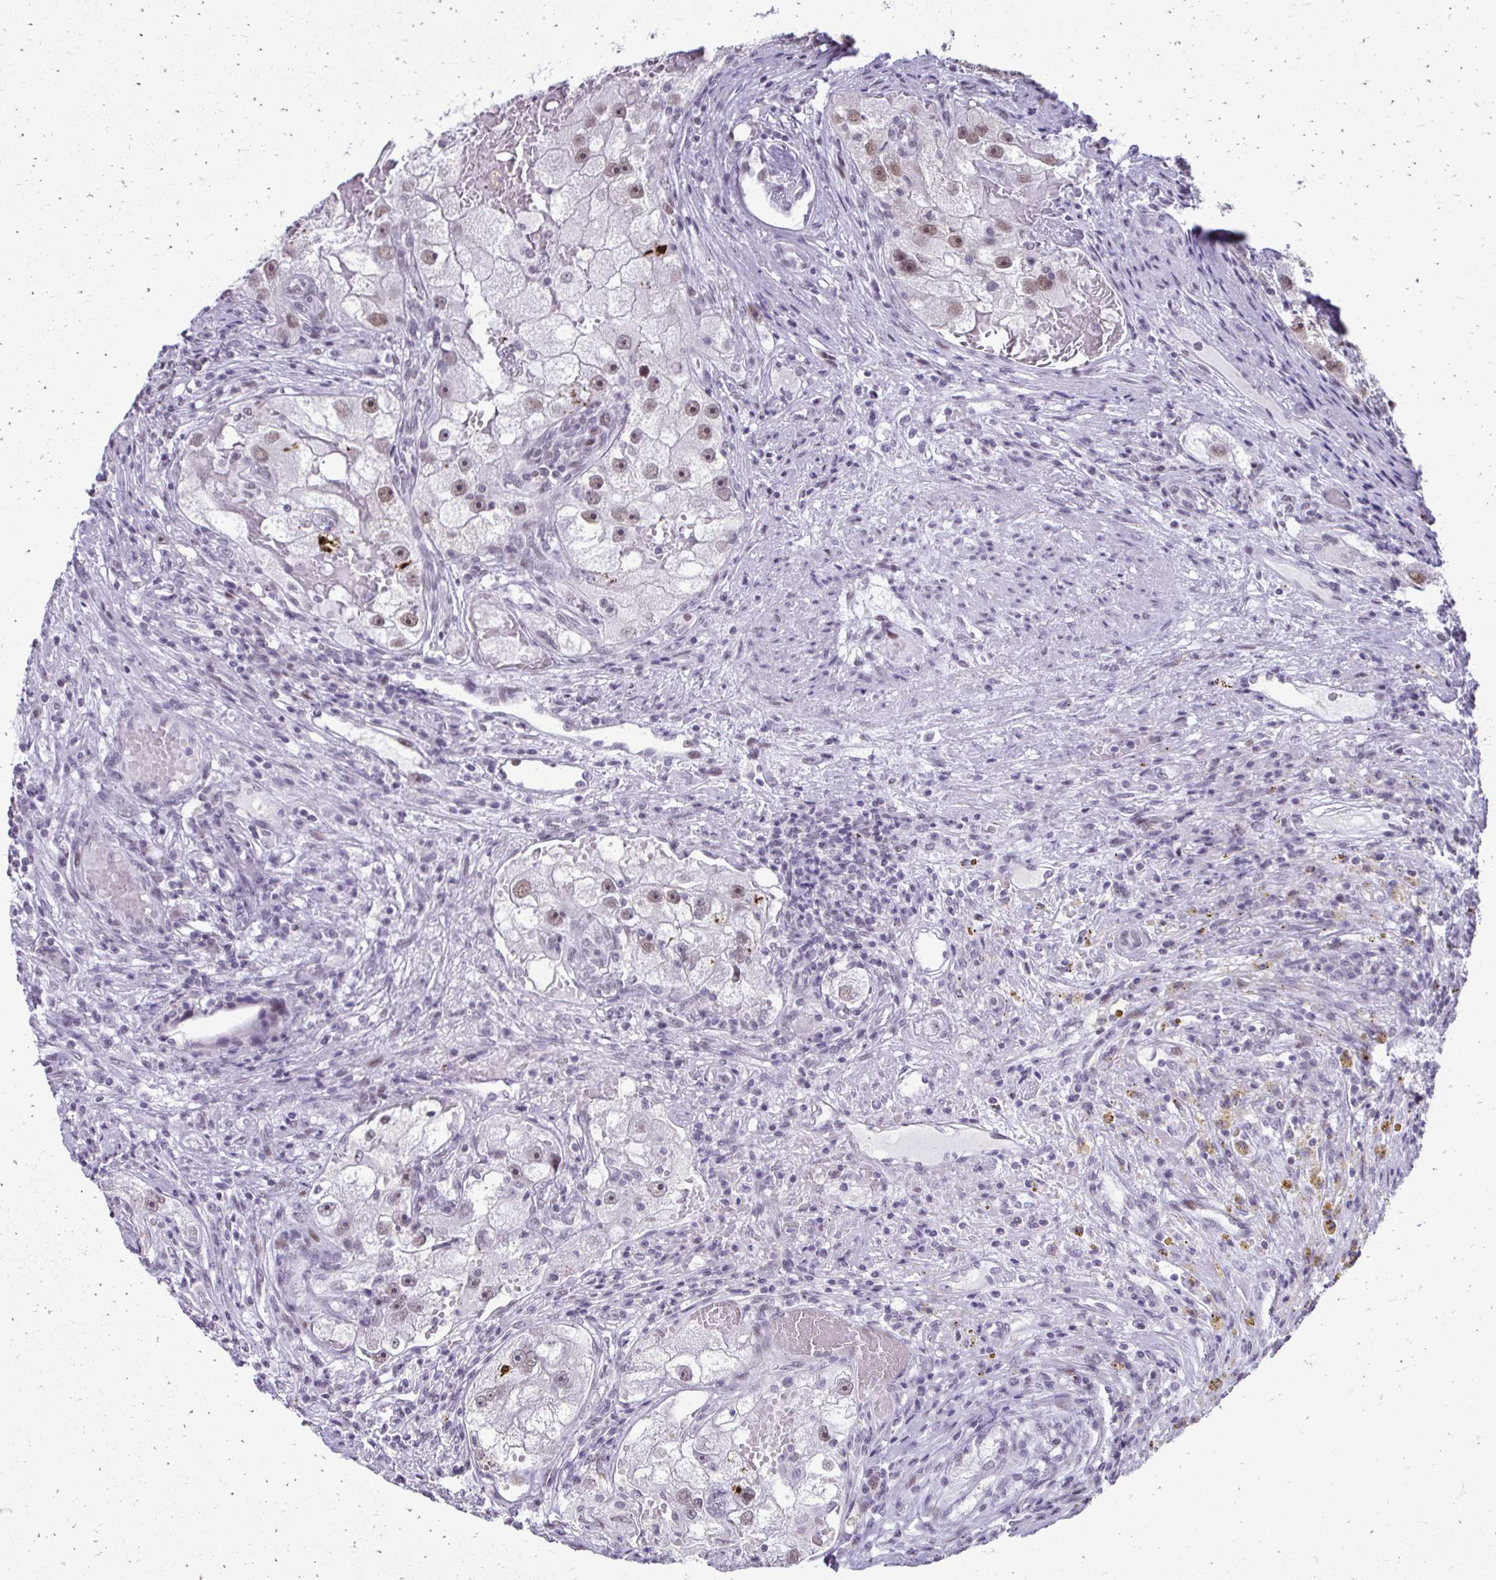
{"staining": {"intensity": "weak", "quantity": "25%-75%", "location": "nuclear"}, "tissue": "renal cancer", "cell_type": "Tumor cells", "image_type": "cancer", "snomed": [{"axis": "morphology", "description": "Adenocarcinoma, NOS"}, {"axis": "topography", "description": "Kidney"}], "caption": "There is low levels of weak nuclear staining in tumor cells of renal adenocarcinoma, as demonstrated by immunohistochemical staining (brown color).", "gene": "SS18", "patient": {"sex": "male", "age": 63}}